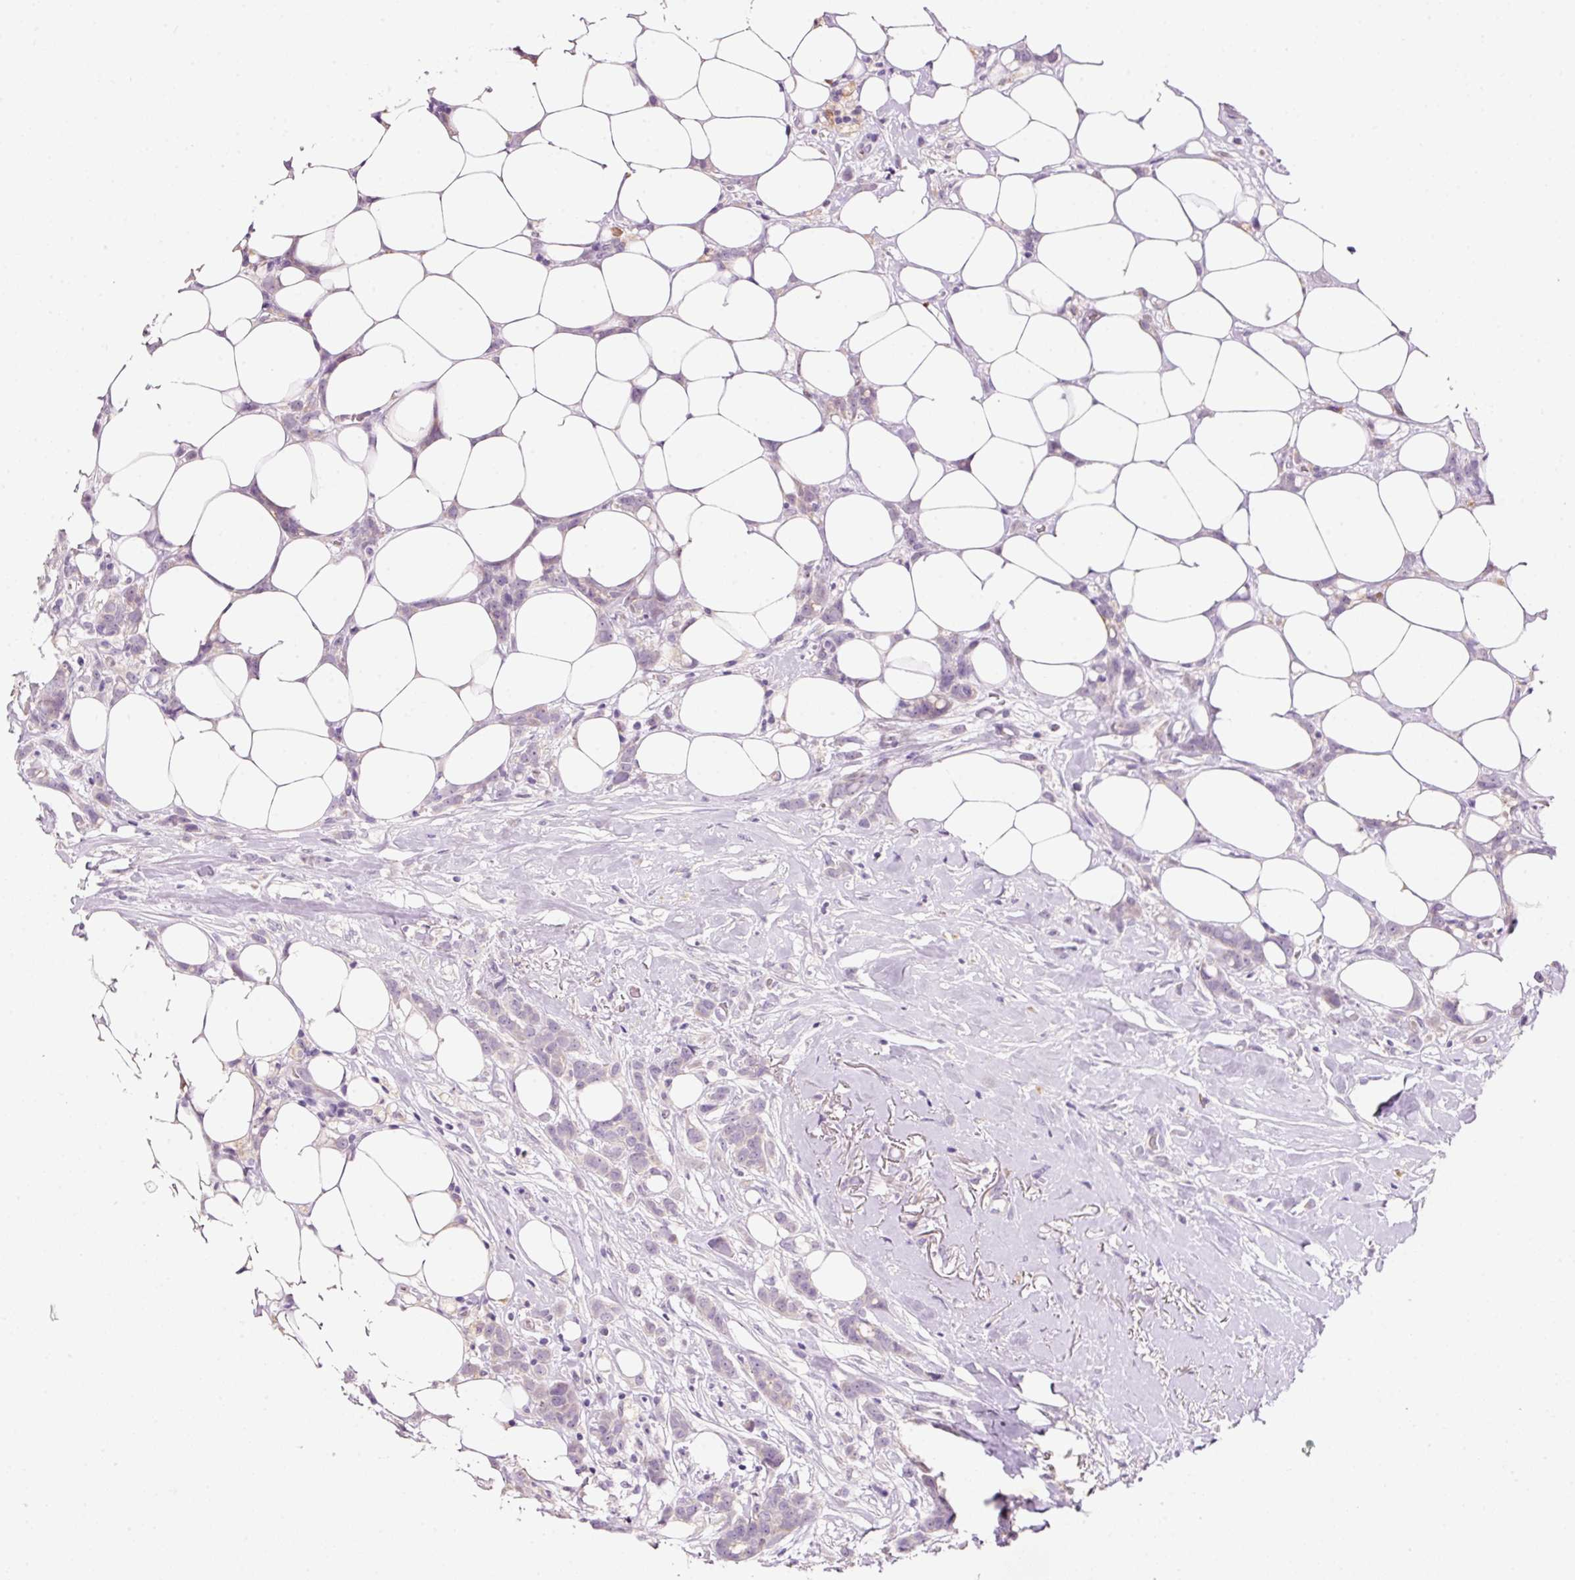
{"staining": {"intensity": "weak", "quantity": "<25%", "location": "cytoplasmic/membranous"}, "tissue": "breast cancer", "cell_type": "Tumor cells", "image_type": "cancer", "snomed": [{"axis": "morphology", "description": "Duct carcinoma"}, {"axis": "topography", "description": "Breast"}], "caption": "An immunohistochemistry (IHC) histopathology image of breast infiltrating ductal carcinoma is shown. There is no staining in tumor cells of breast infiltrating ductal carcinoma.", "gene": "TENT5C", "patient": {"sex": "female", "age": 80}}